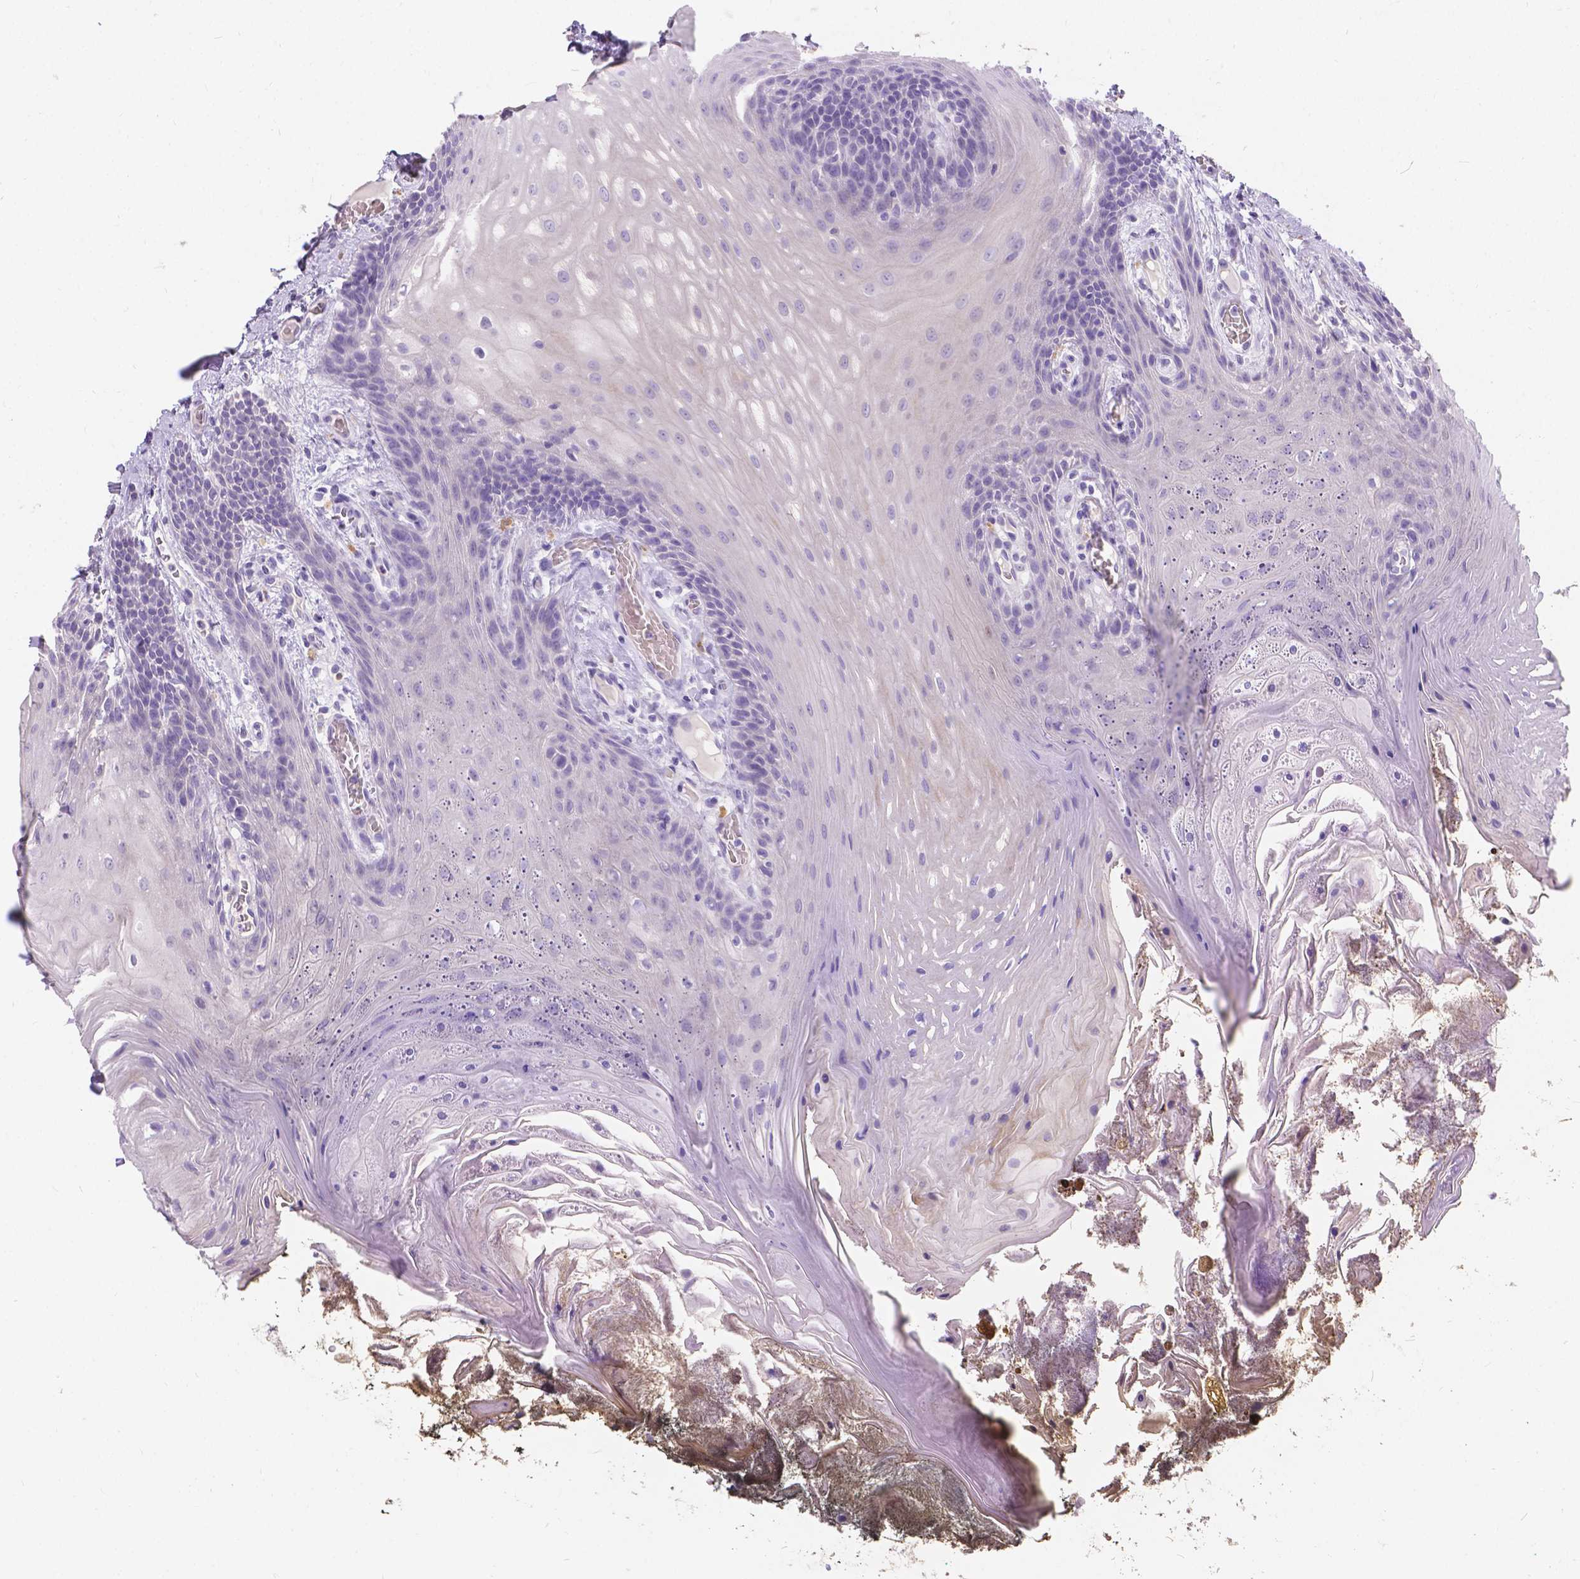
{"staining": {"intensity": "negative", "quantity": "none", "location": "none"}, "tissue": "oral mucosa", "cell_type": "Squamous epithelial cells", "image_type": "normal", "snomed": [{"axis": "morphology", "description": "Normal tissue, NOS"}, {"axis": "topography", "description": "Oral tissue"}], "caption": "A high-resolution image shows immunohistochemistry (IHC) staining of benign oral mucosa, which reveals no significant expression in squamous epithelial cells. The staining was performed using DAB to visualize the protein expression in brown, while the nuclei were stained in blue with hematoxylin (Magnification: 20x).", "gene": "GNRHR", "patient": {"sex": "male", "age": 9}}